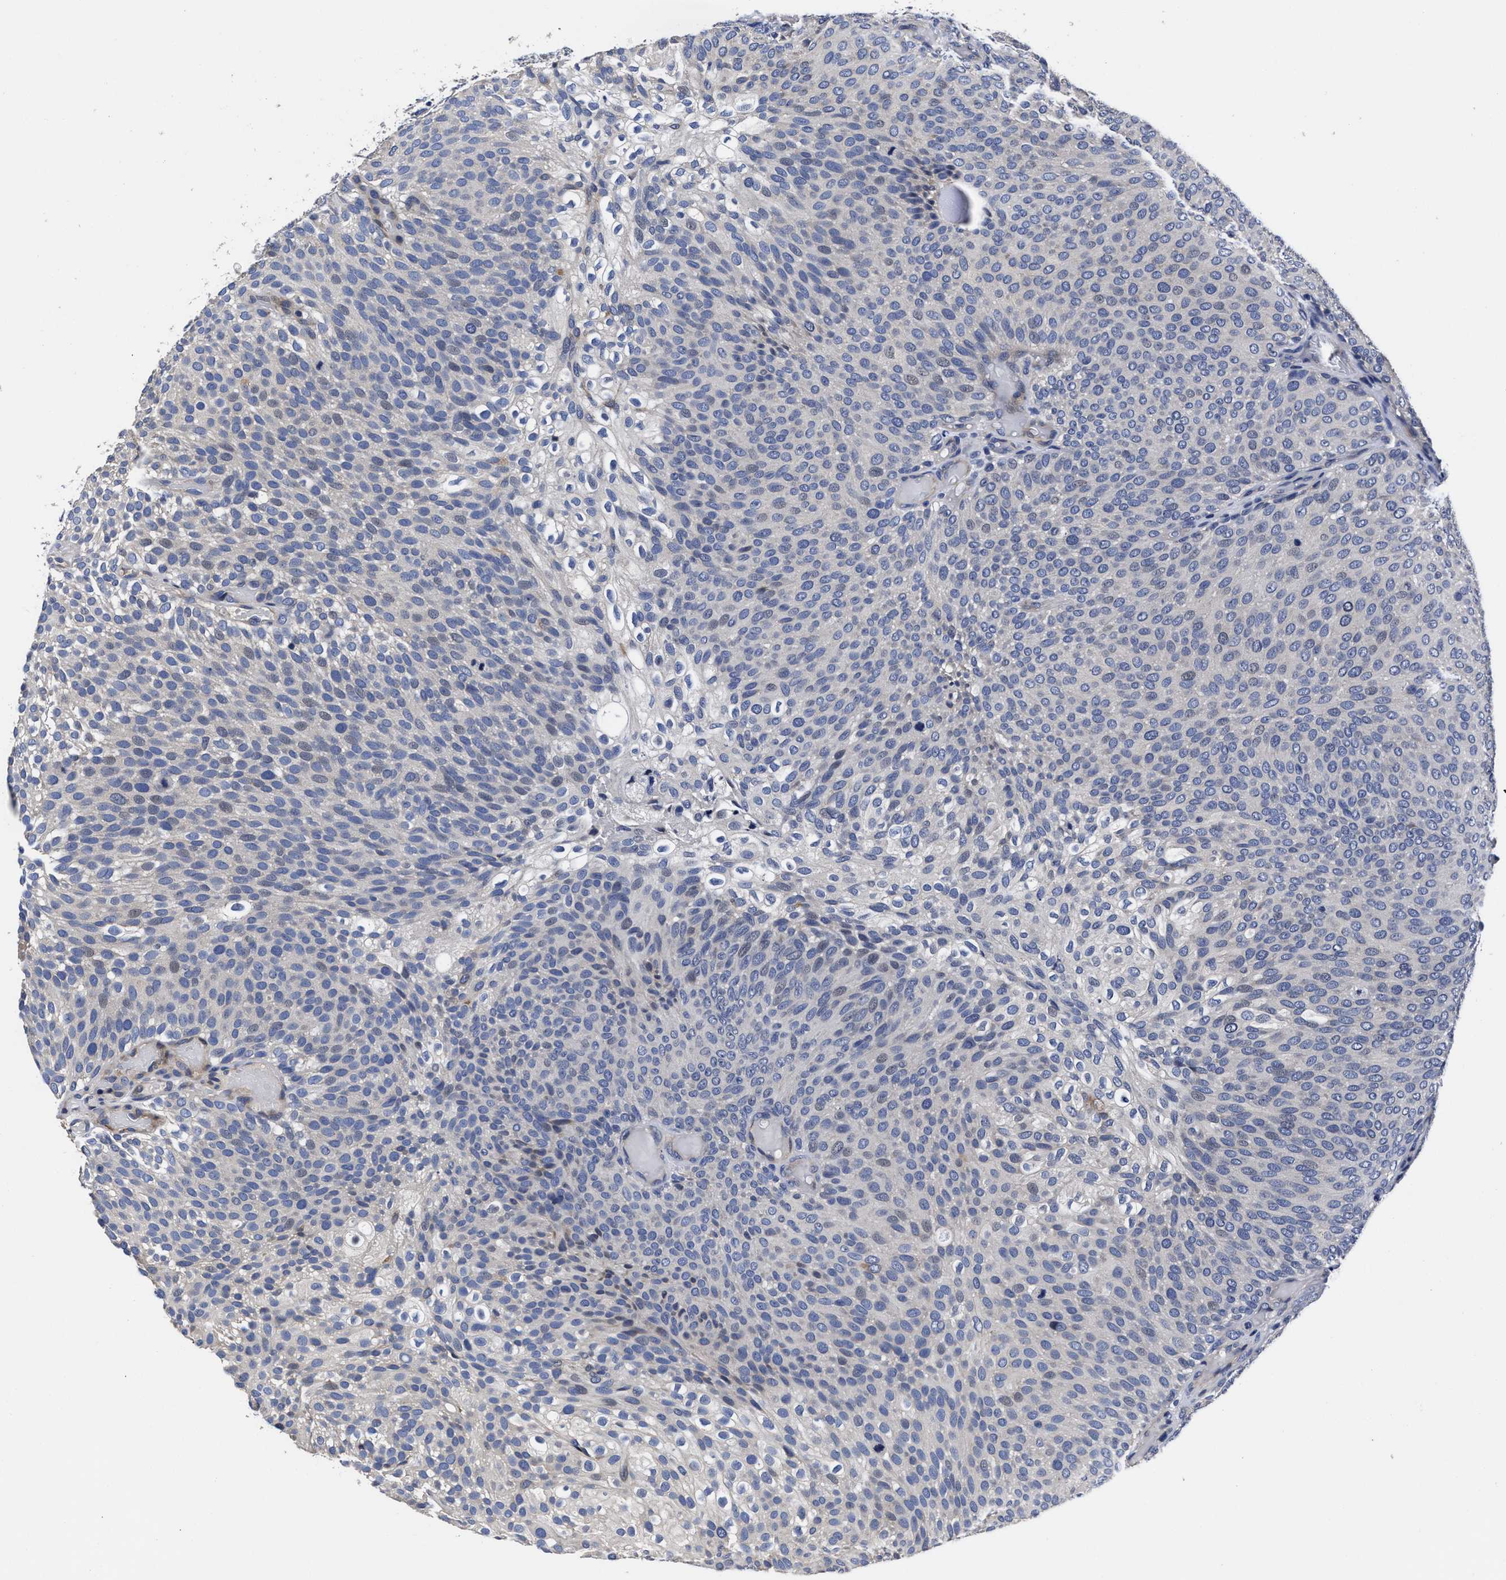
{"staining": {"intensity": "negative", "quantity": "none", "location": "none"}, "tissue": "urothelial cancer", "cell_type": "Tumor cells", "image_type": "cancer", "snomed": [{"axis": "morphology", "description": "Urothelial carcinoma, Low grade"}, {"axis": "topography", "description": "Urinary bladder"}], "caption": "High power microscopy micrograph of an IHC histopathology image of low-grade urothelial carcinoma, revealing no significant positivity in tumor cells. (DAB (3,3'-diaminobenzidine) immunohistochemistry (IHC) with hematoxylin counter stain).", "gene": "OLFML2A", "patient": {"sex": "male", "age": 78}}